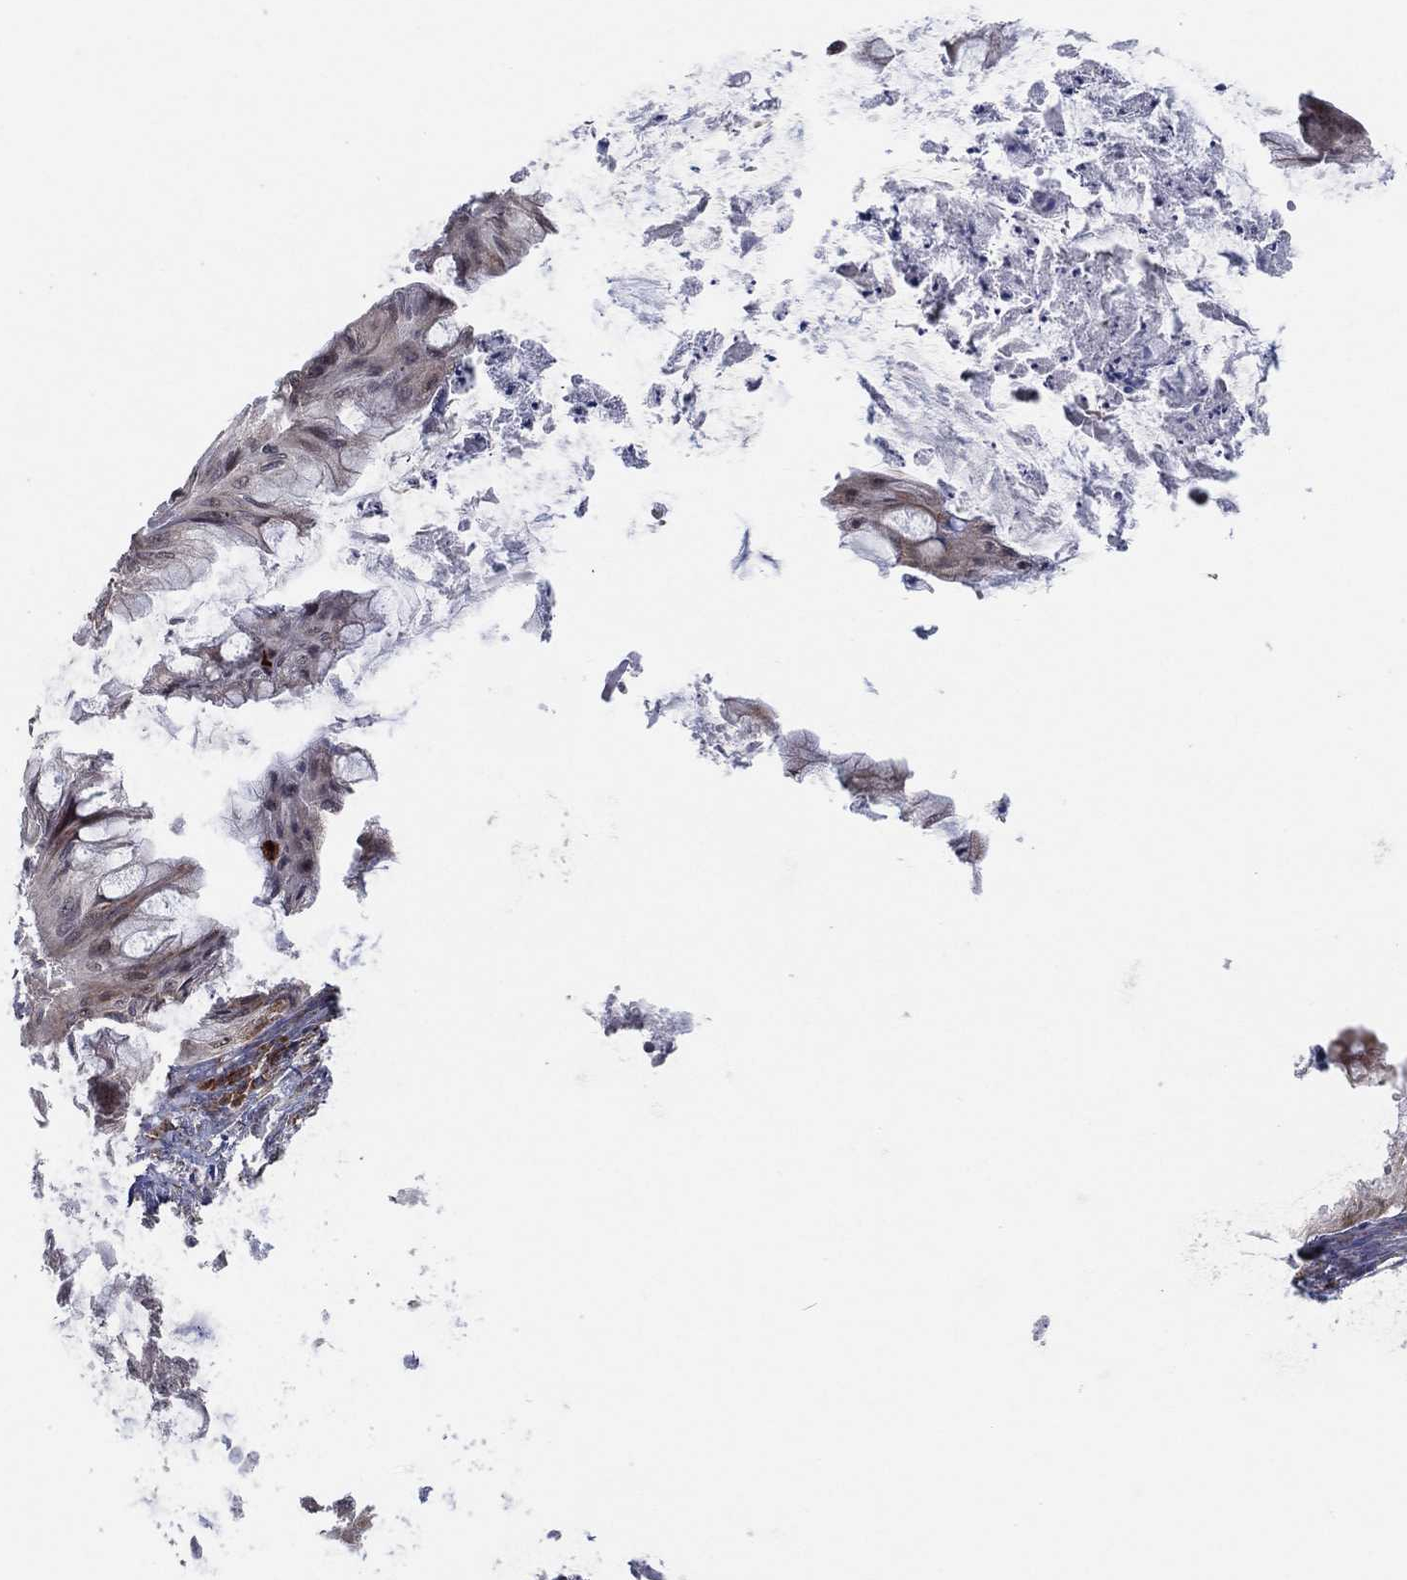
{"staining": {"intensity": "negative", "quantity": "none", "location": "none"}, "tissue": "ovarian cancer", "cell_type": "Tumor cells", "image_type": "cancer", "snomed": [{"axis": "morphology", "description": "Cystadenocarcinoma, mucinous, NOS"}, {"axis": "topography", "description": "Ovary"}], "caption": "An immunohistochemistry (IHC) image of mucinous cystadenocarcinoma (ovarian) is shown. There is no staining in tumor cells of mucinous cystadenocarcinoma (ovarian). The staining was performed using DAB (3,3'-diaminobenzidine) to visualize the protein expression in brown, while the nuclei were stained in blue with hematoxylin (Magnification: 20x).", "gene": "FAM104A", "patient": {"sex": "female", "age": 57}}